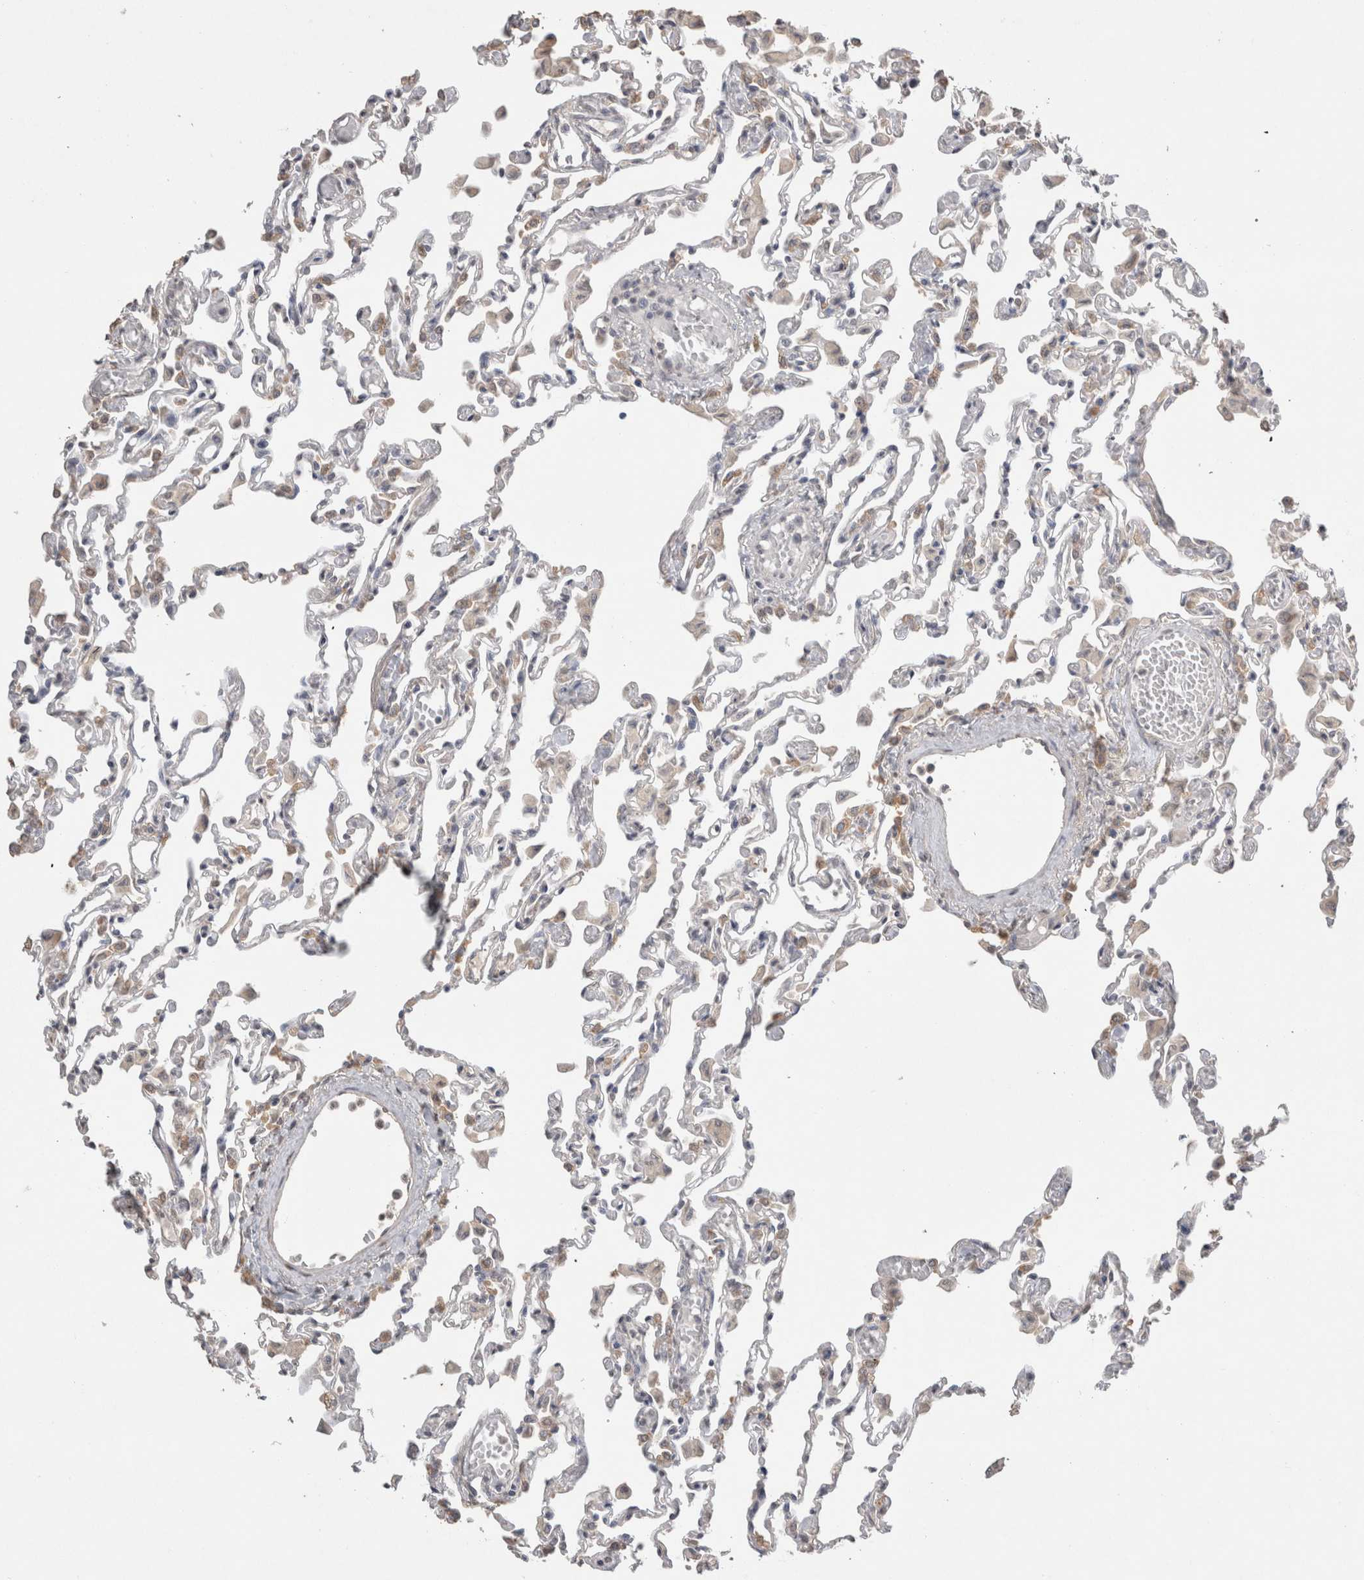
{"staining": {"intensity": "weak", "quantity": "<25%", "location": "cytoplasmic/membranous"}, "tissue": "lung", "cell_type": "Alveolar cells", "image_type": "normal", "snomed": [{"axis": "morphology", "description": "Normal tissue, NOS"}, {"axis": "topography", "description": "Bronchus"}, {"axis": "topography", "description": "Lung"}], "caption": "DAB immunohistochemical staining of unremarkable human lung shows no significant positivity in alveolar cells.", "gene": "NAALADL2", "patient": {"sex": "female", "age": 49}}